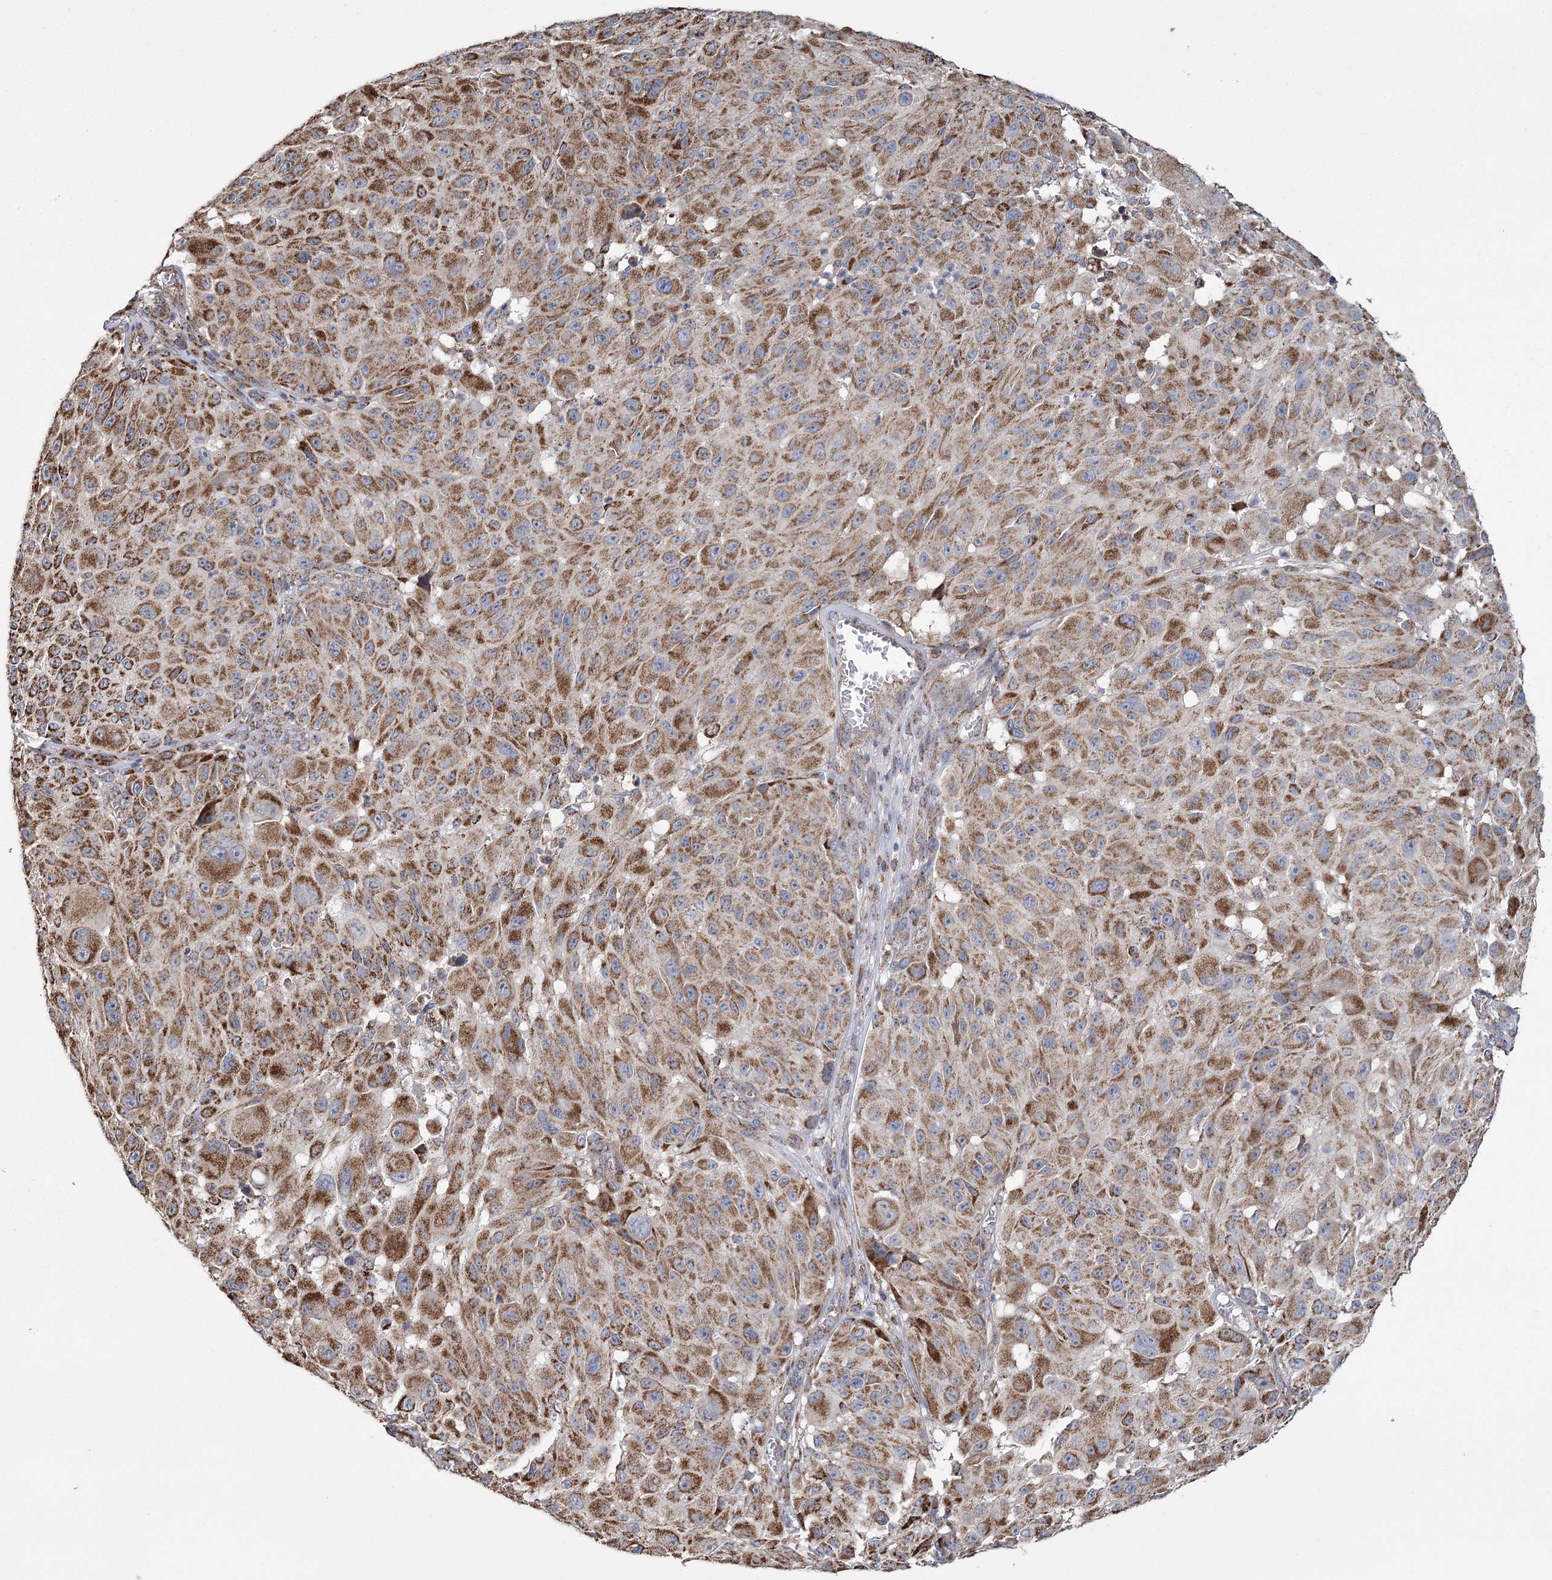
{"staining": {"intensity": "strong", "quantity": ">75%", "location": "cytoplasmic/membranous"}, "tissue": "melanoma", "cell_type": "Tumor cells", "image_type": "cancer", "snomed": [{"axis": "morphology", "description": "Malignant melanoma, NOS"}, {"axis": "topography", "description": "Skin"}], "caption": "Melanoma stained for a protein shows strong cytoplasmic/membranous positivity in tumor cells. The protein of interest is shown in brown color, while the nuclei are stained blue.", "gene": "RANBP3L", "patient": {"sex": "male", "age": 83}}